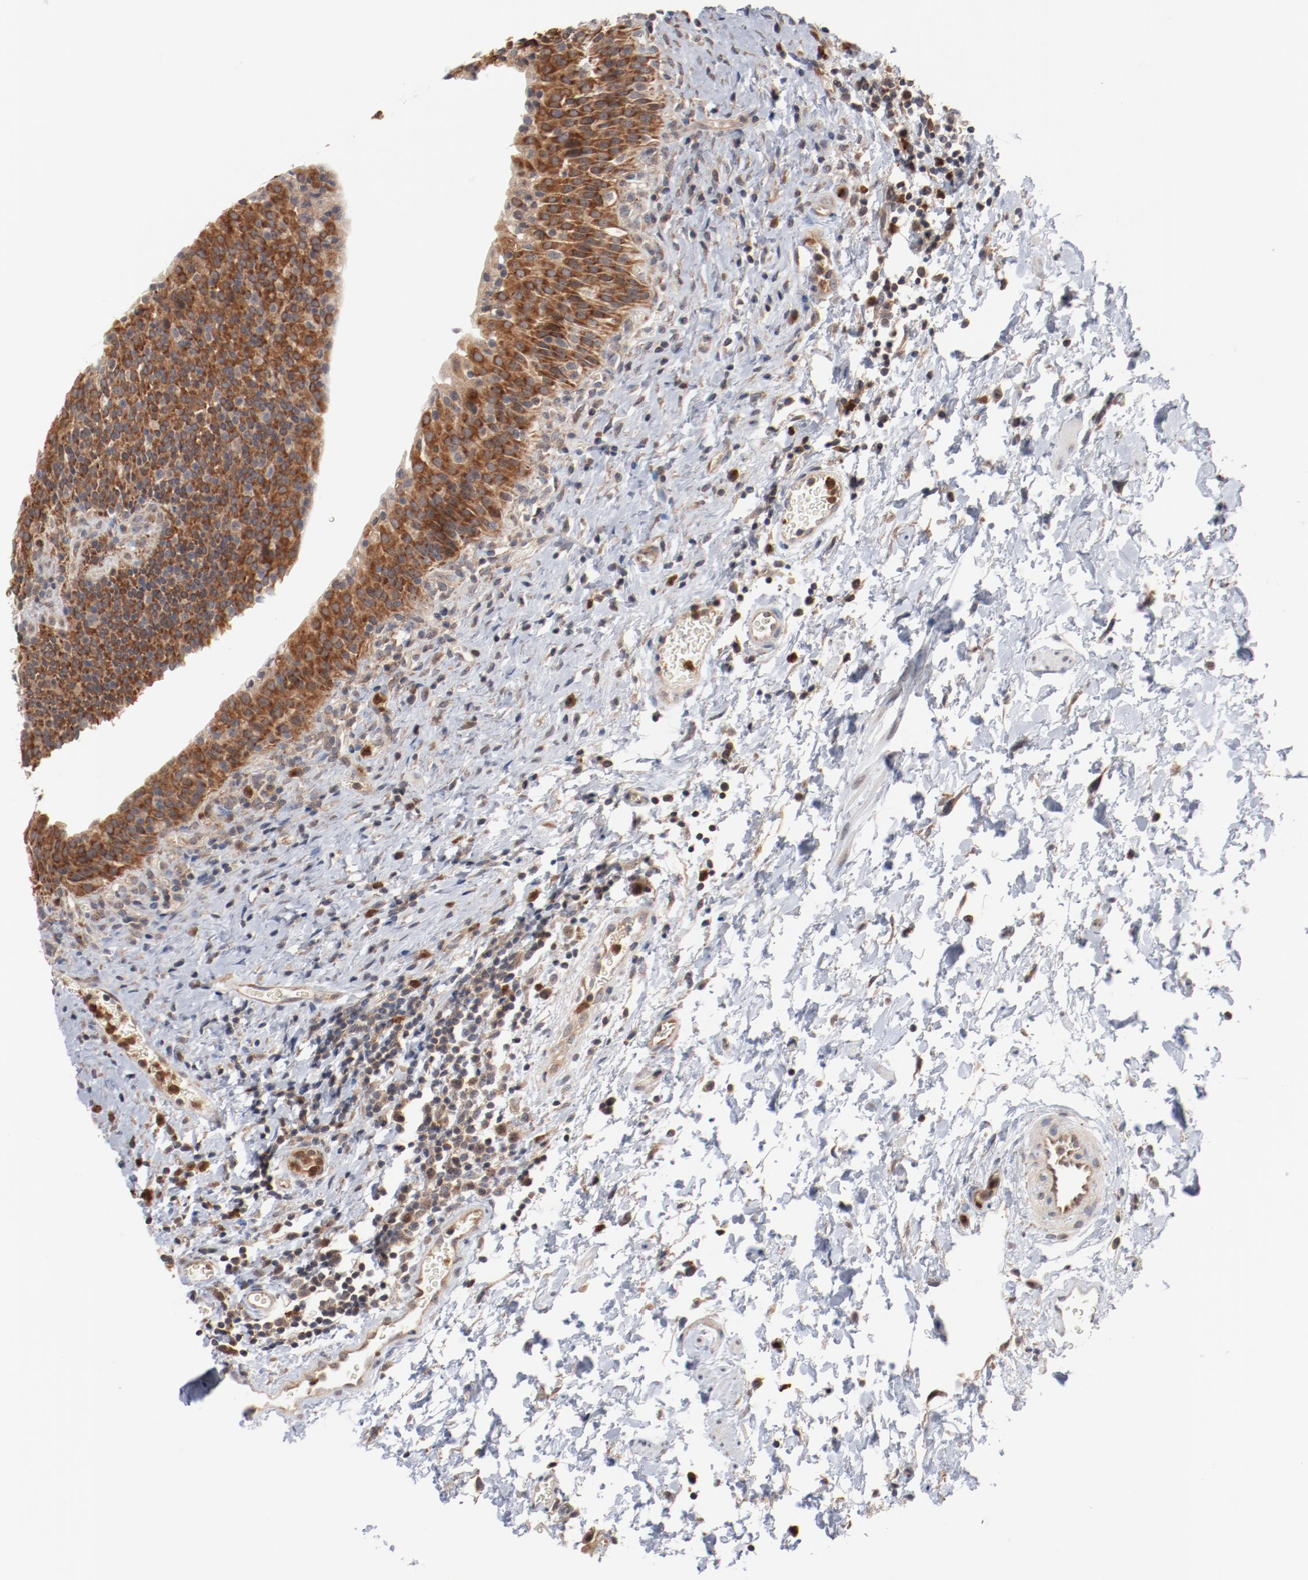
{"staining": {"intensity": "strong", "quantity": ">75%", "location": "cytoplasmic/membranous"}, "tissue": "urinary bladder", "cell_type": "Urothelial cells", "image_type": "normal", "snomed": [{"axis": "morphology", "description": "Normal tissue, NOS"}, {"axis": "topography", "description": "Urinary bladder"}], "caption": "Strong cytoplasmic/membranous positivity is appreciated in about >75% of urothelial cells in benign urinary bladder.", "gene": "RNASE11", "patient": {"sex": "male", "age": 51}}